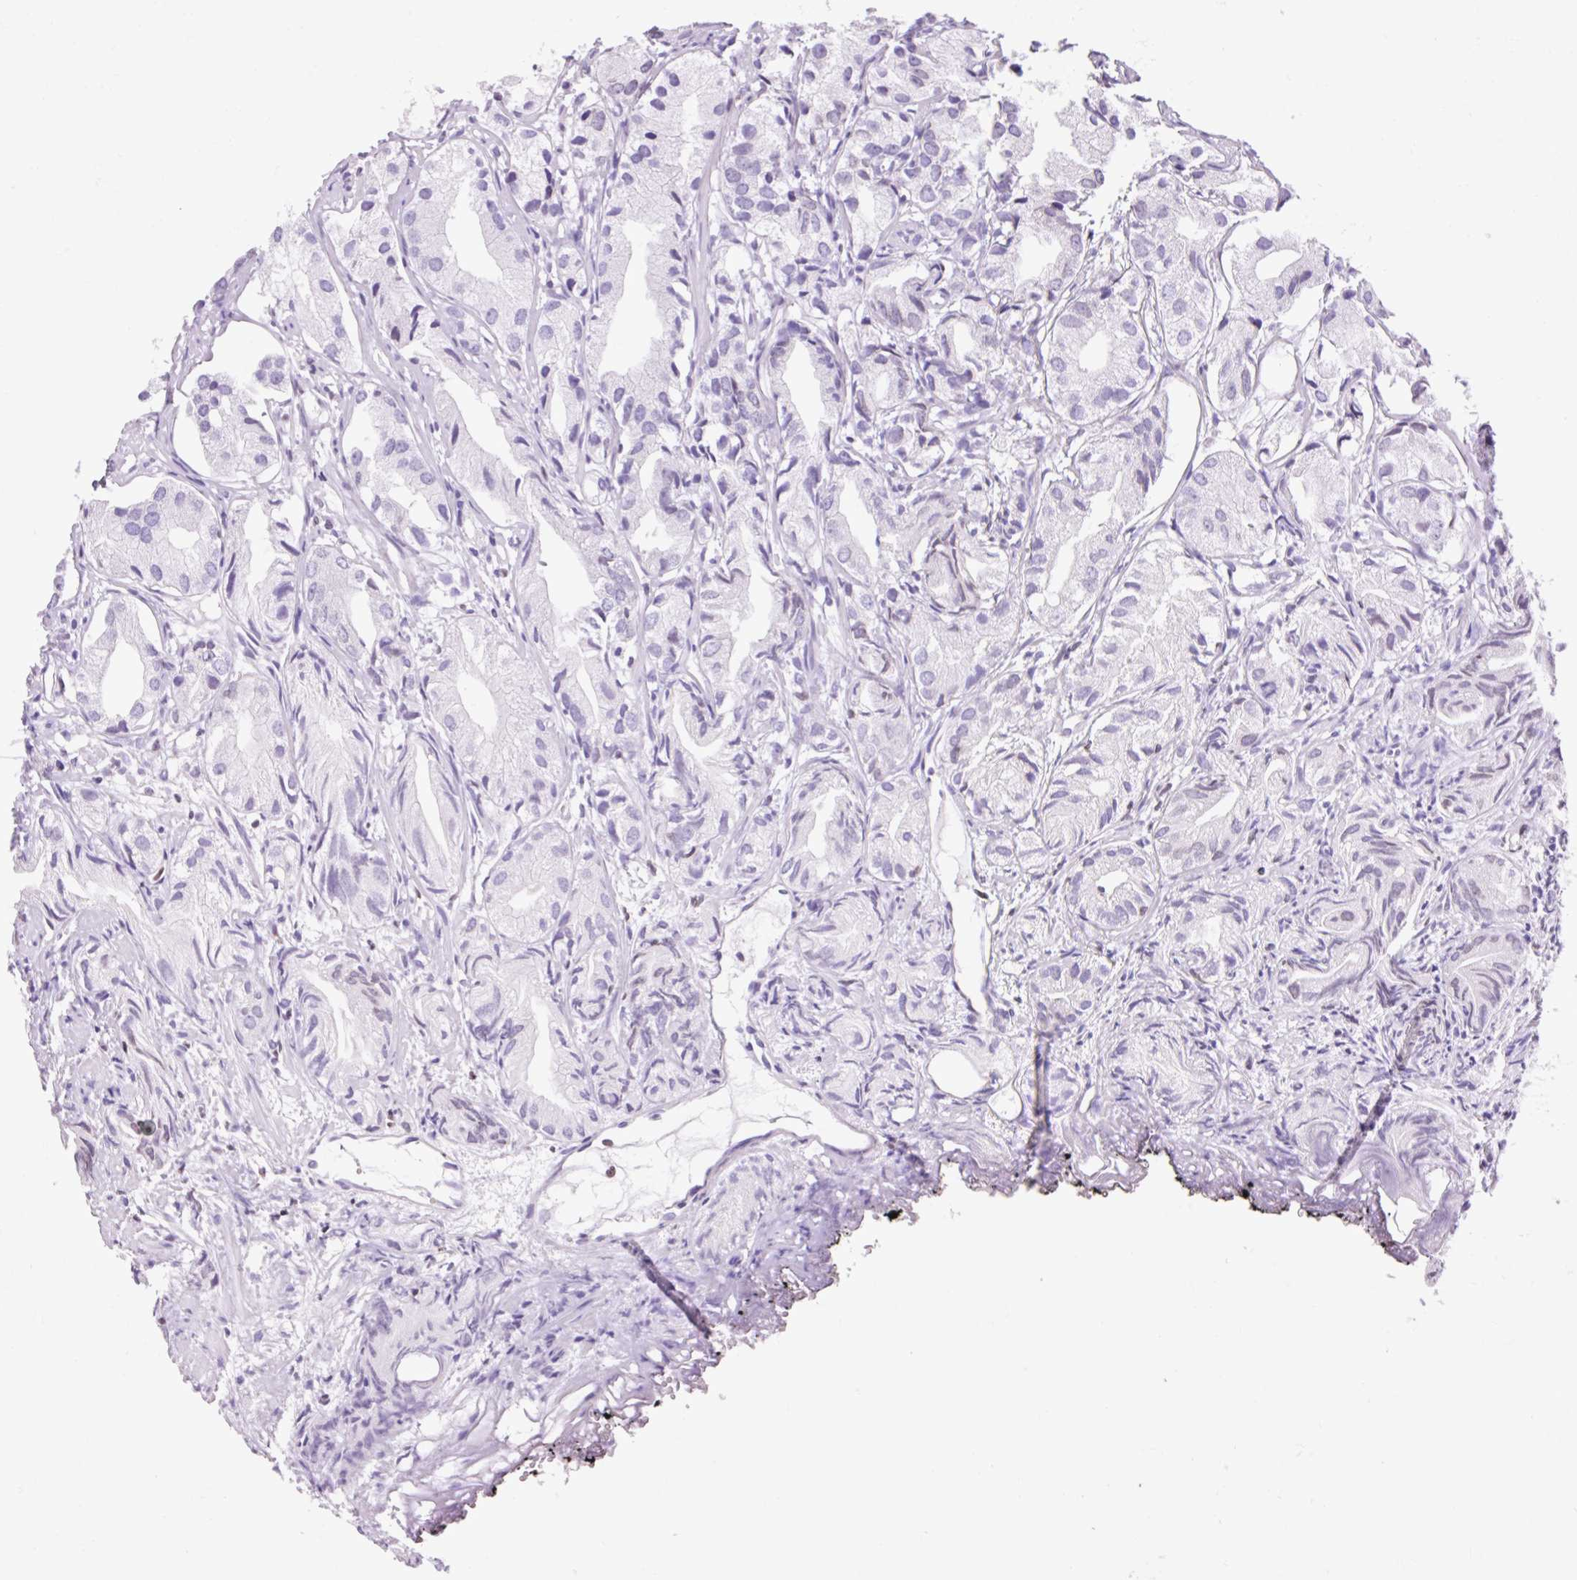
{"staining": {"intensity": "negative", "quantity": "none", "location": "none"}, "tissue": "prostate cancer", "cell_type": "Tumor cells", "image_type": "cancer", "snomed": [{"axis": "morphology", "description": "Adenocarcinoma, High grade"}, {"axis": "topography", "description": "Prostate"}], "caption": "Immunohistochemistry (IHC) micrograph of human prostate adenocarcinoma (high-grade) stained for a protein (brown), which displays no positivity in tumor cells.", "gene": "VPREB1", "patient": {"sex": "male", "age": 82}}